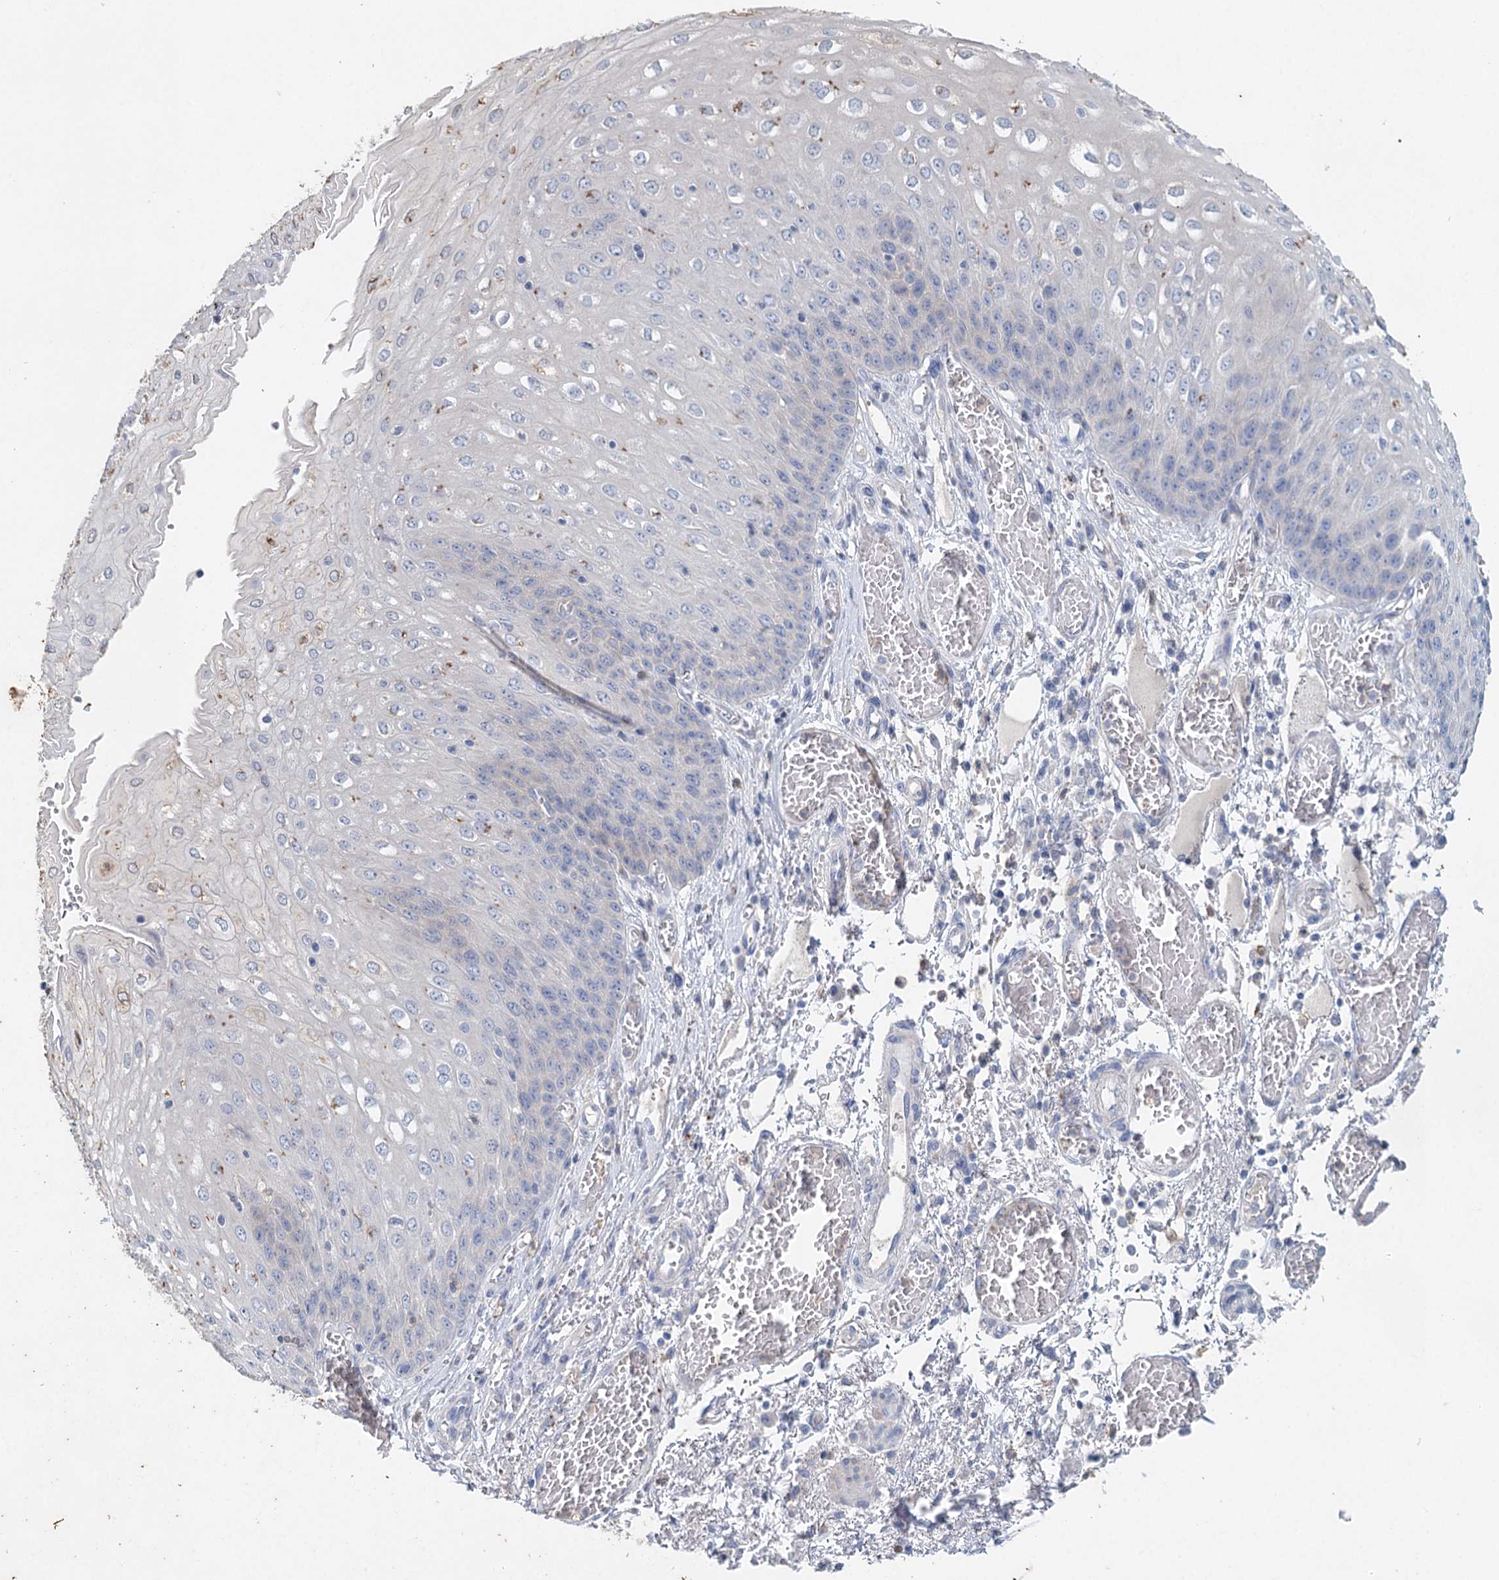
{"staining": {"intensity": "negative", "quantity": "none", "location": "none"}, "tissue": "esophagus", "cell_type": "Squamous epithelial cells", "image_type": "normal", "snomed": [{"axis": "morphology", "description": "Normal tissue, NOS"}, {"axis": "topography", "description": "Esophagus"}], "caption": "Esophagus was stained to show a protein in brown. There is no significant positivity in squamous epithelial cells. (Stains: DAB (3,3'-diaminobenzidine) IHC with hematoxylin counter stain, Microscopy: brightfield microscopy at high magnification).", "gene": "MYL6B", "patient": {"sex": "male", "age": 81}}